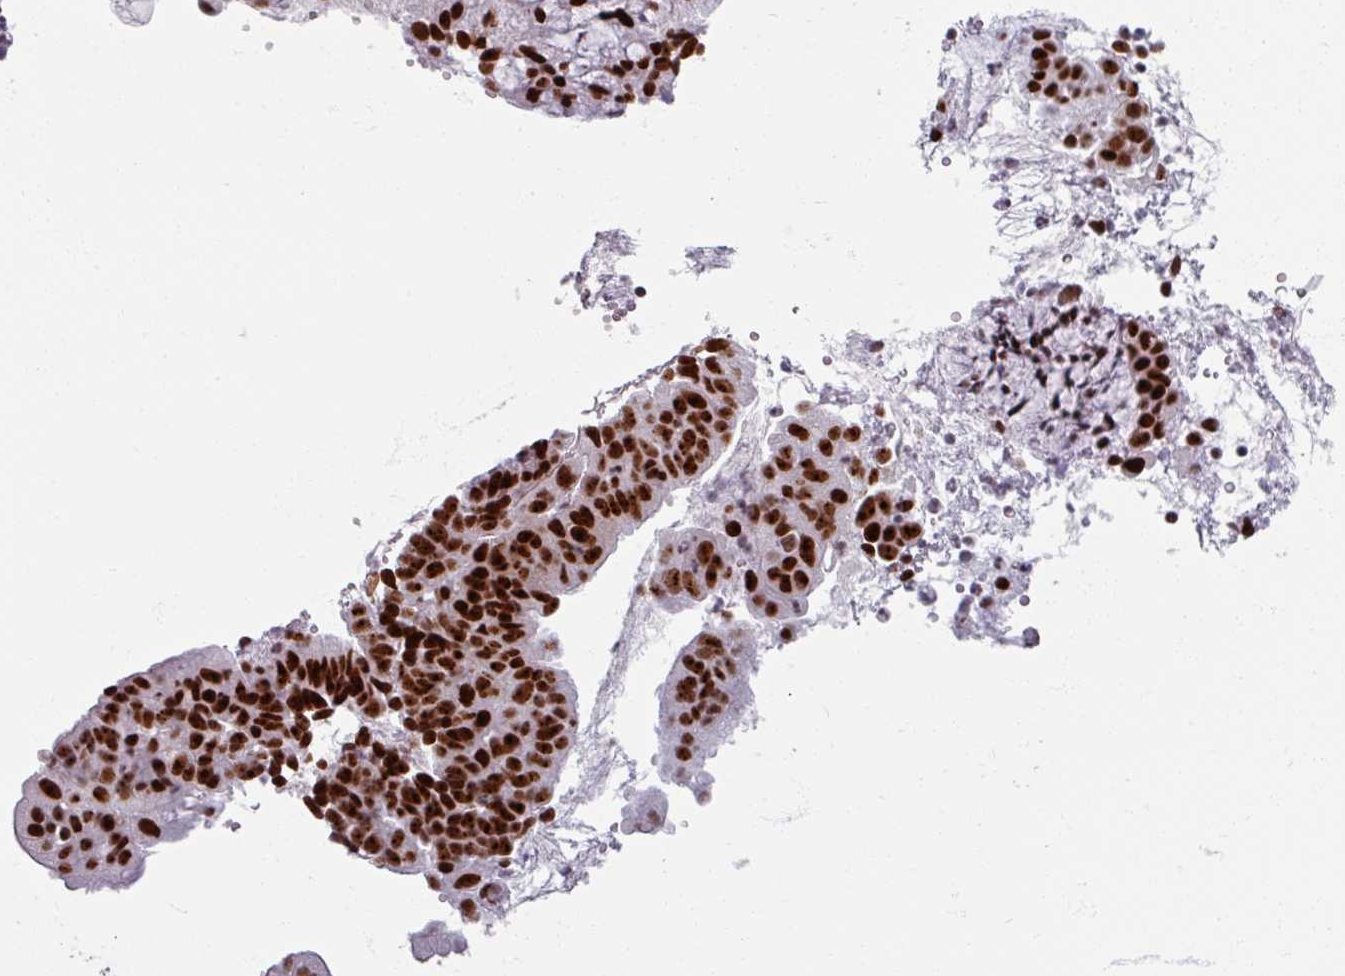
{"staining": {"intensity": "strong", "quantity": ">75%", "location": "nuclear"}, "tissue": "endometrial cancer", "cell_type": "Tumor cells", "image_type": "cancer", "snomed": [{"axis": "morphology", "description": "Adenocarcinoma, NOS"}, {"axis": "topography", "description": "Endometrium"}], "caption": "A histopathology image showing strong nuclear positivity in approximately >75% of tumor cells in endometrial cancer, as visualized by brown immunohistochemical staining.", "gene": "ADAR", "patient": {"sex": "female", "age": 76}}